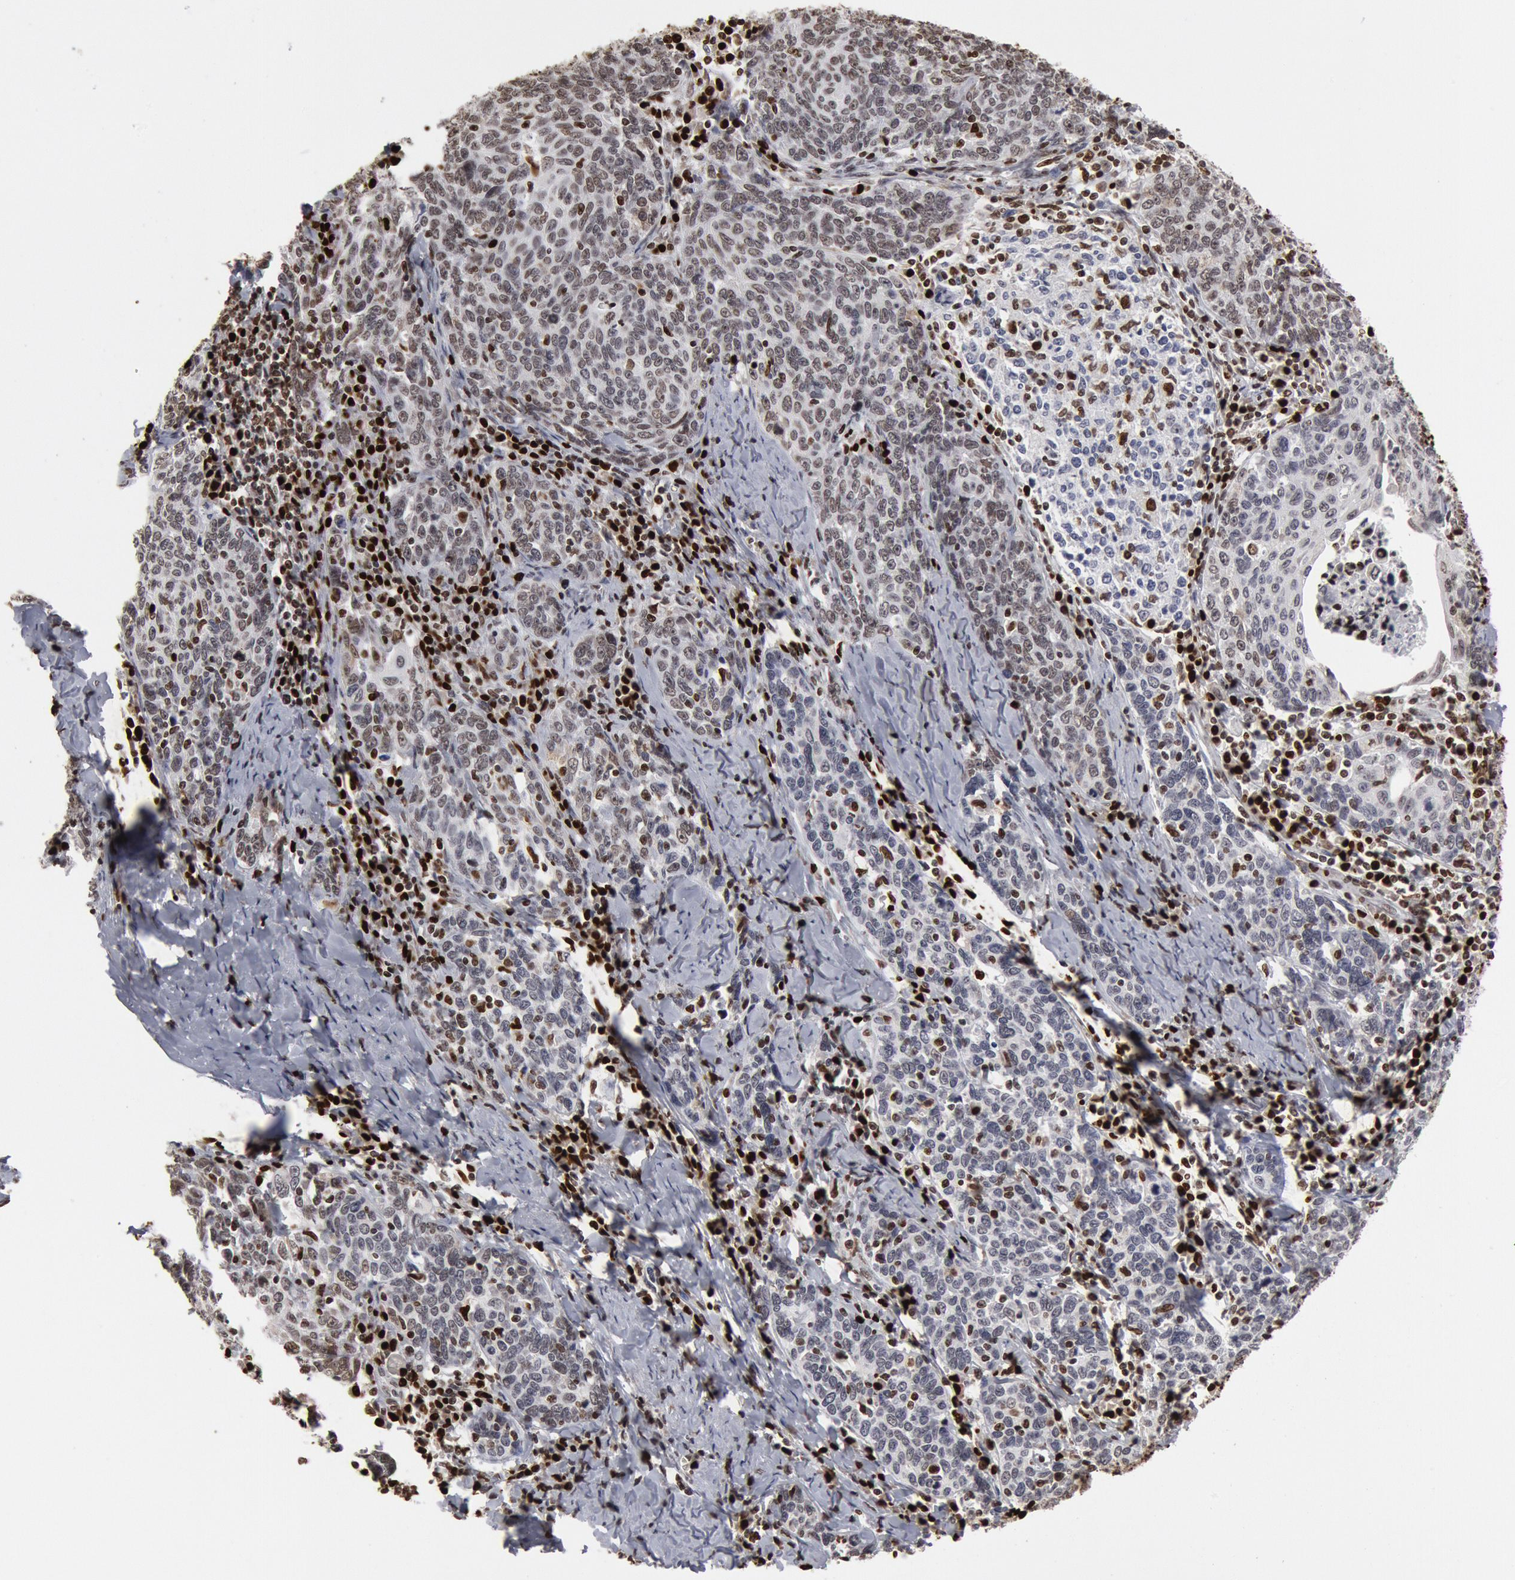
{"staining": {"intensity": "weak", "quantity": "25%-75%", "location": "nuclear"}, "tissue": "cervical cancer", "cell_type": "Tumor cells", "image_type": "cancer", "snomed": [{"axis": "morphology", "description": "Squamous cell carcinoma, NOS"}, {"axis": "topography", "description": "Cervix"}], "caption": "DAB immunohistochemical staining of human squamous cell carcinoma (cervical) demonstrates weak nuclear protein staining in approximately 25%-75% of tumor cells.", "gene": "SUB1", "patient": {"sex": "female", "age": 41}}